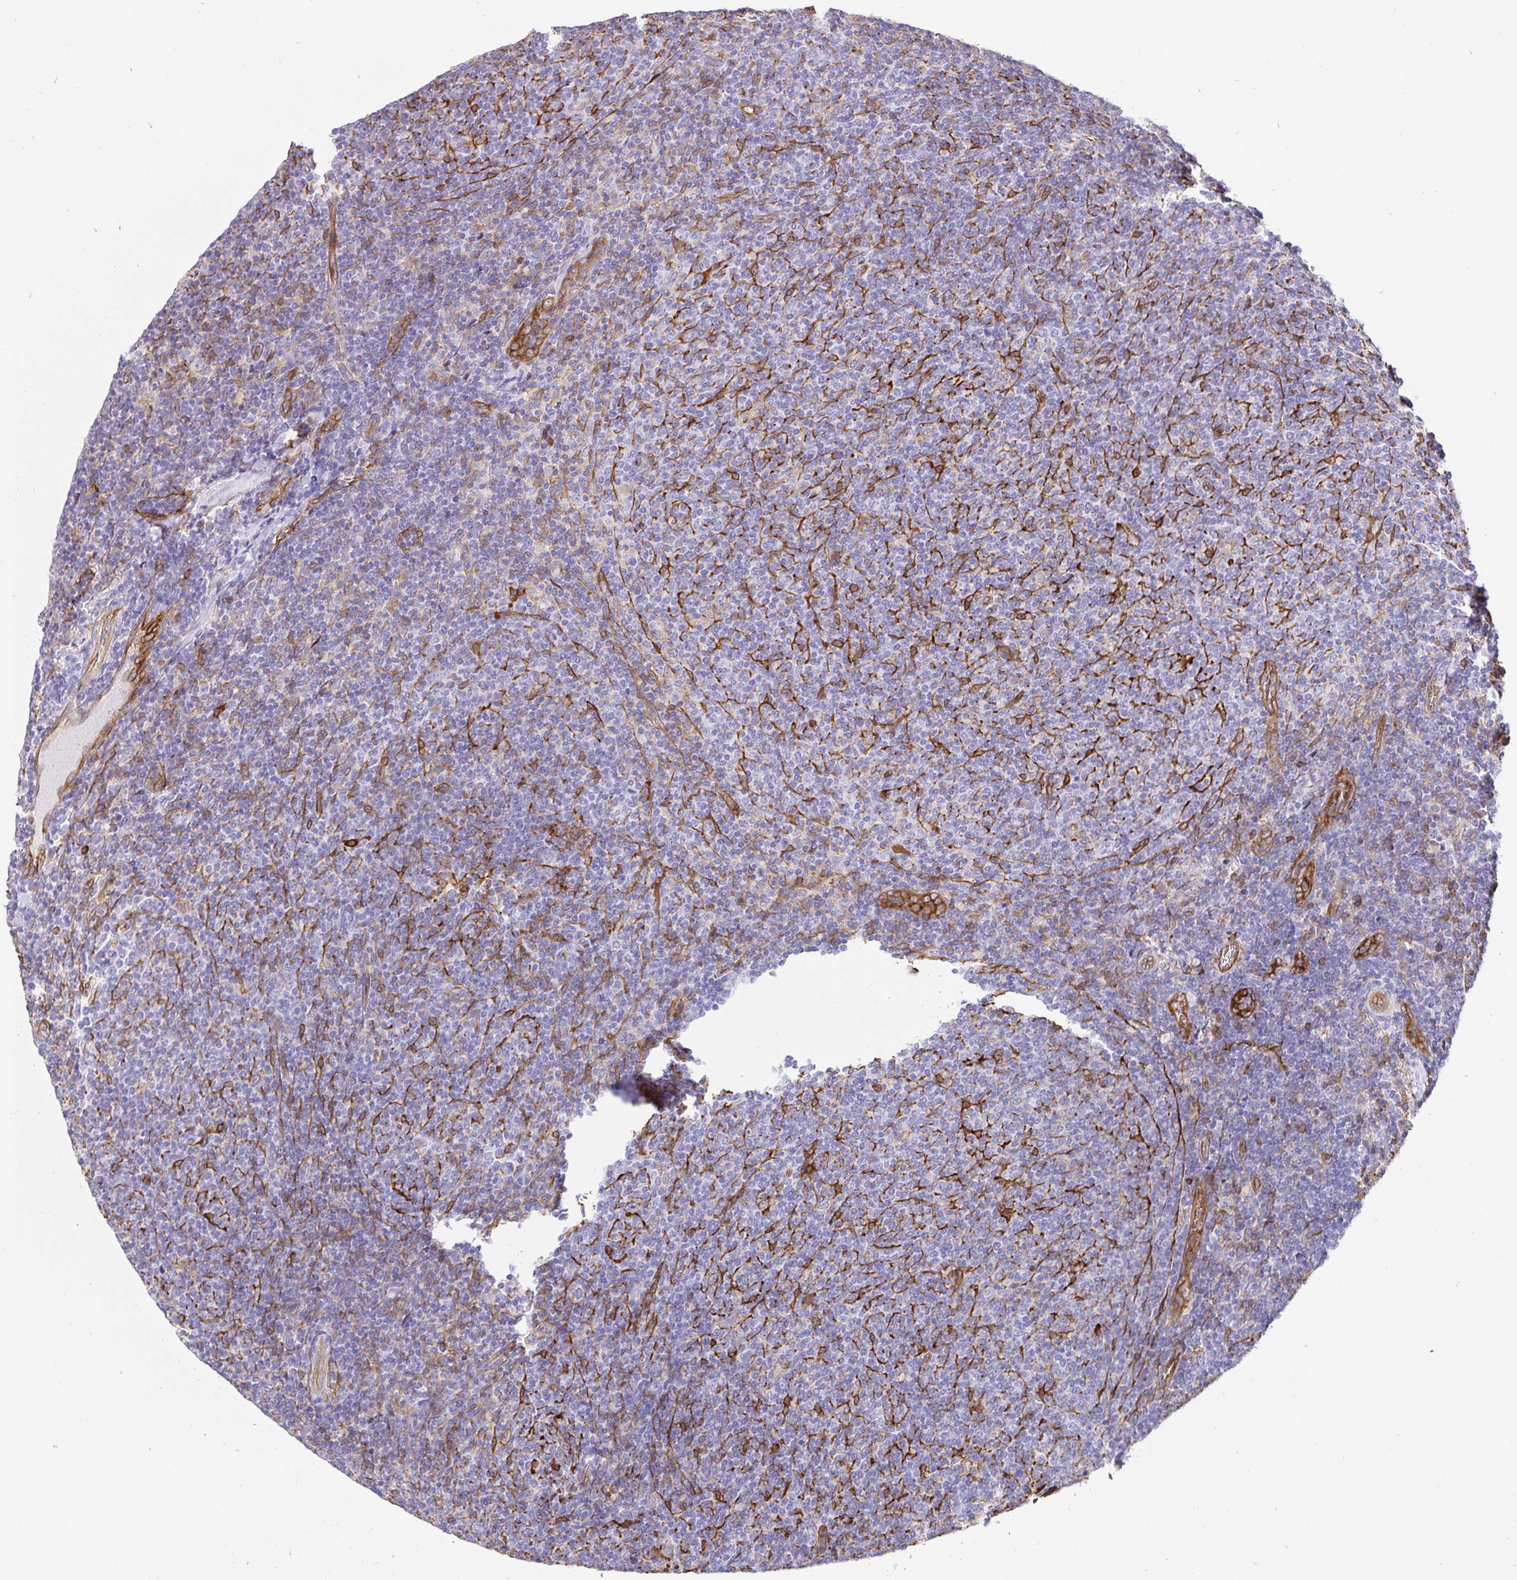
{"staining": {"intensity": "negative", "quantity": "none", "location": "none"}, "tissue": "lymphoma", "cell_type": "Tumor cells", "image_type": "cancer", "snomed": [{"axis": "morphology", "description": "Malignant lymphoma, non-Hodgkin's type, Low grade"}, {"axis": "topography", "description": "Lymph node"}], "caption": "Malignant lymphoma, non-Hodgkin's type (low-grade) was stained to show a protein in brown. There is no significant staining in tumor cells.", "gene": "ANXA2", "patient": {"sex": "male", "age": 52}}